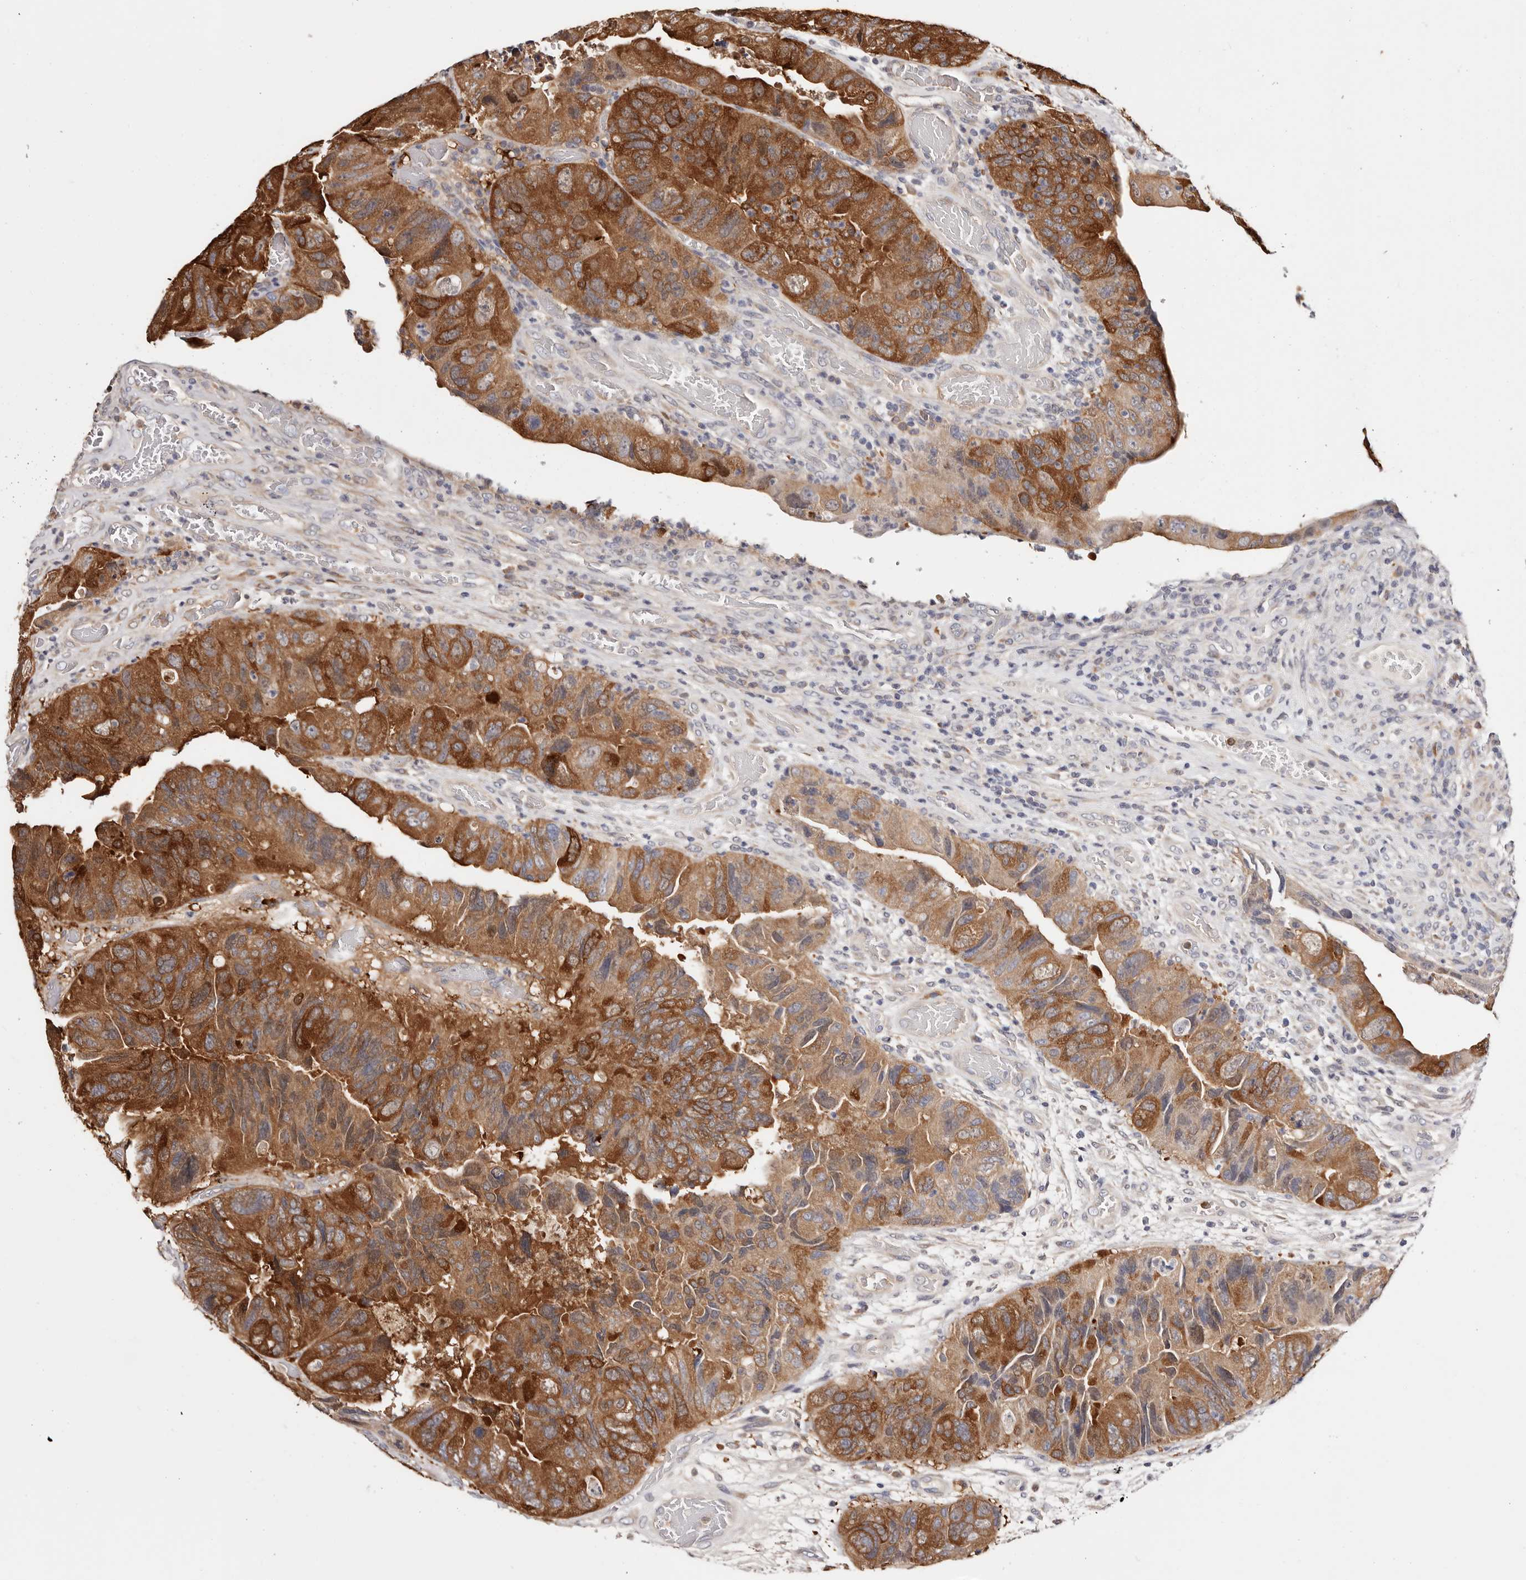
{"staining": {"intensity": "strong", "quantity": ">75%", "location": "cytoplasmic/membranous"}, "tissue": "colorectal cancer", "cell_type": "Tumor cells", "image_type": "cancer", "snomed": [{"axis": "morphology", "description": "Adenocarcinoma, NOS"}, {"axis": "topography", "description": "Rectum"}], "caption": "The immunohistochemical stain labels strong cytoplasmic/membranous staining in tumor cells of colorectal adenocarcinoma tissue.", "gene": "GFOD1", "patient": {"sex": "male", "age": 63}}